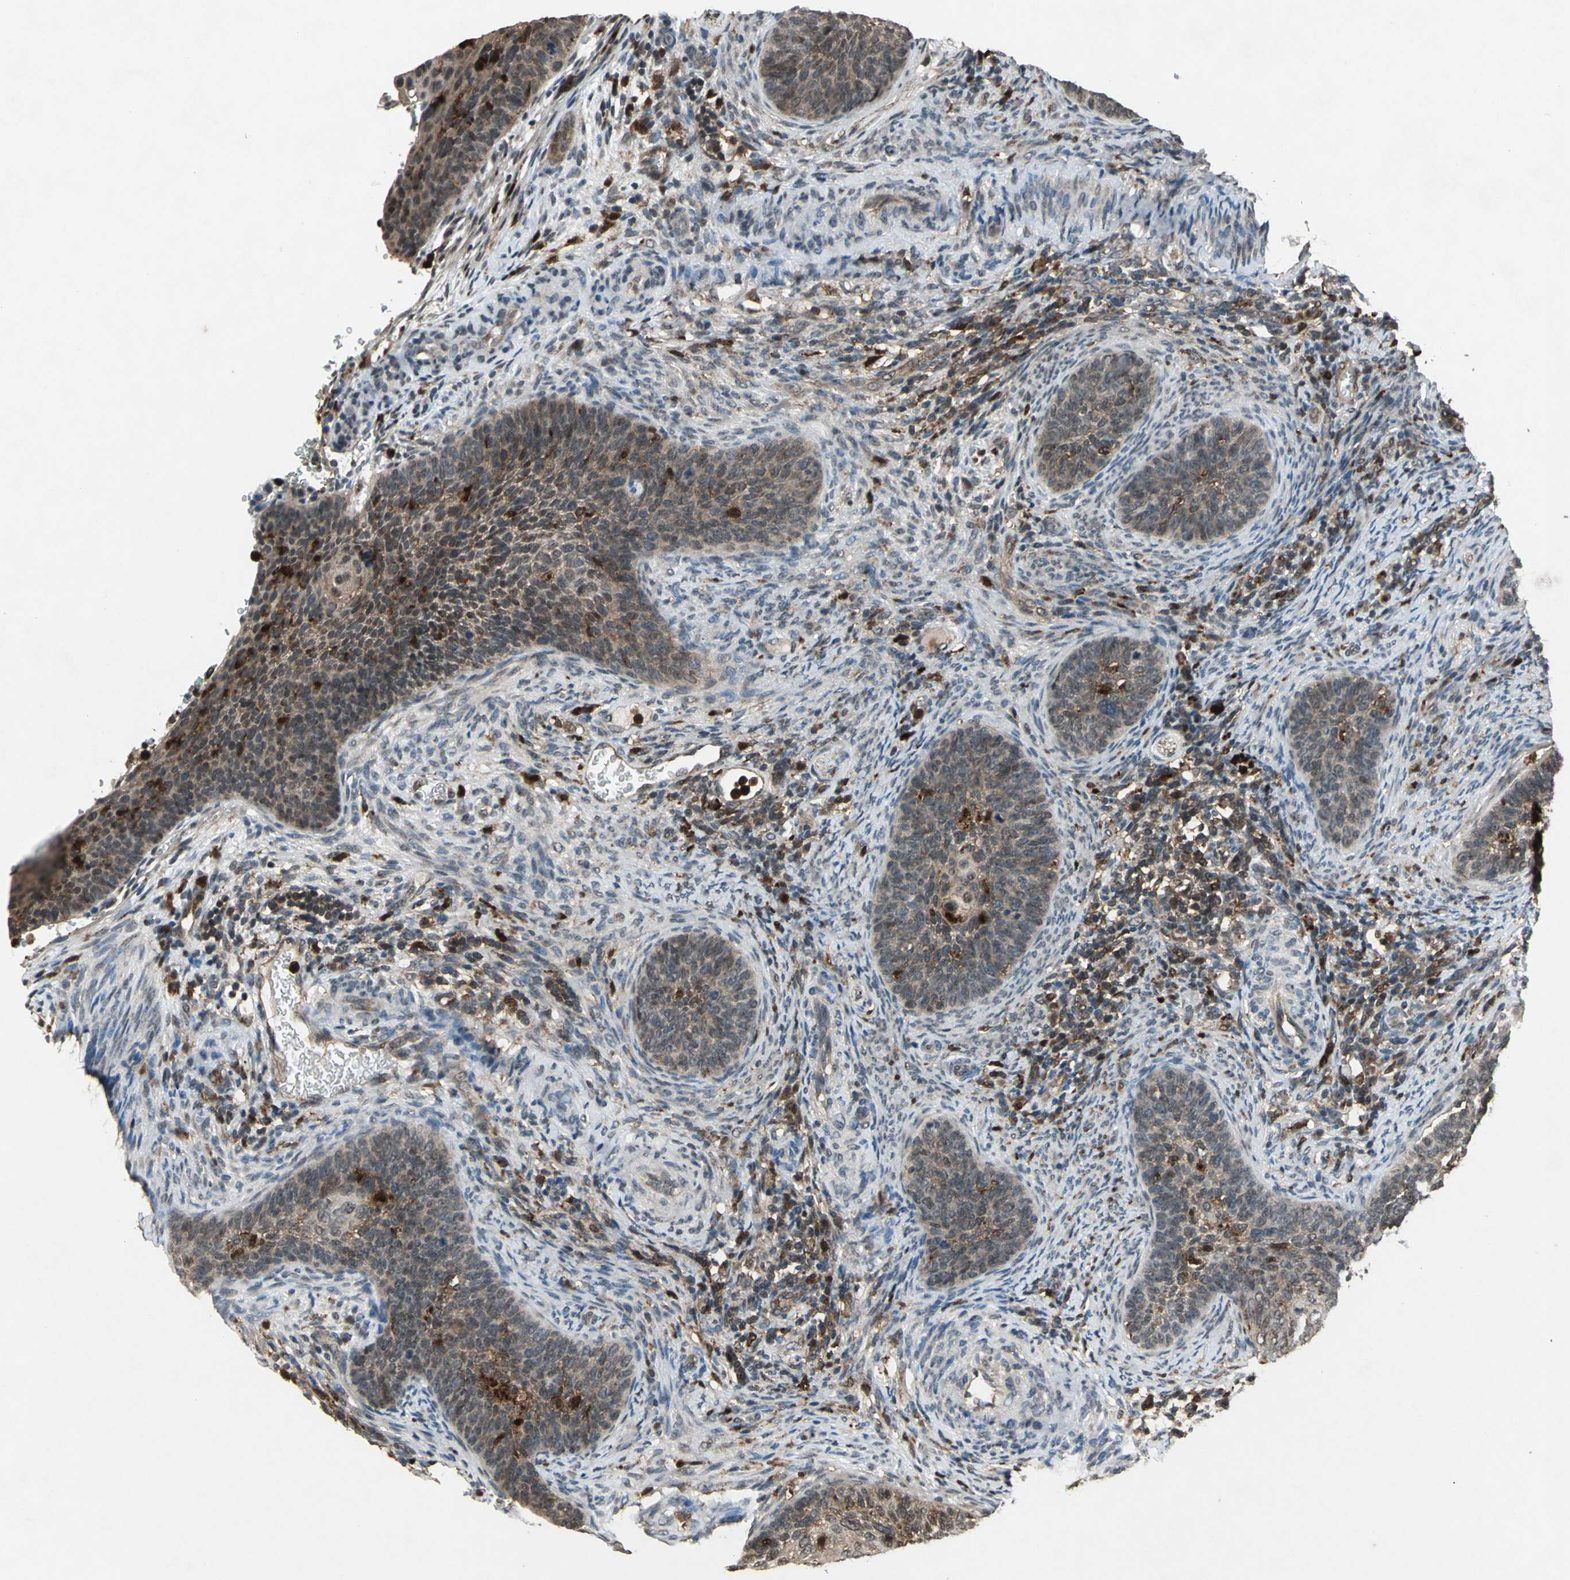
{"staining": {"intensity": "weak", "quantity": "25%-75%", "location": "cytoplasmic/membranous"}, "tissue": "cervical cancer", "cell_type": "Tumor cells", "image_type": "cancer", "snomed": [{"axis": "morphology", "description": "Squamous cell carcinoma, NOS"}, {"axis": "topography", "description": "Cervix"}], "caption": "Squamous cell carcinoma (cervical) stained with DAB IHC reveals low levels of weak cytoplasmic/membranous positivity in about 25%-75% of tumor cells.", "gene": "PYCARD", "patient": {"sex": "female", "age": 33}}